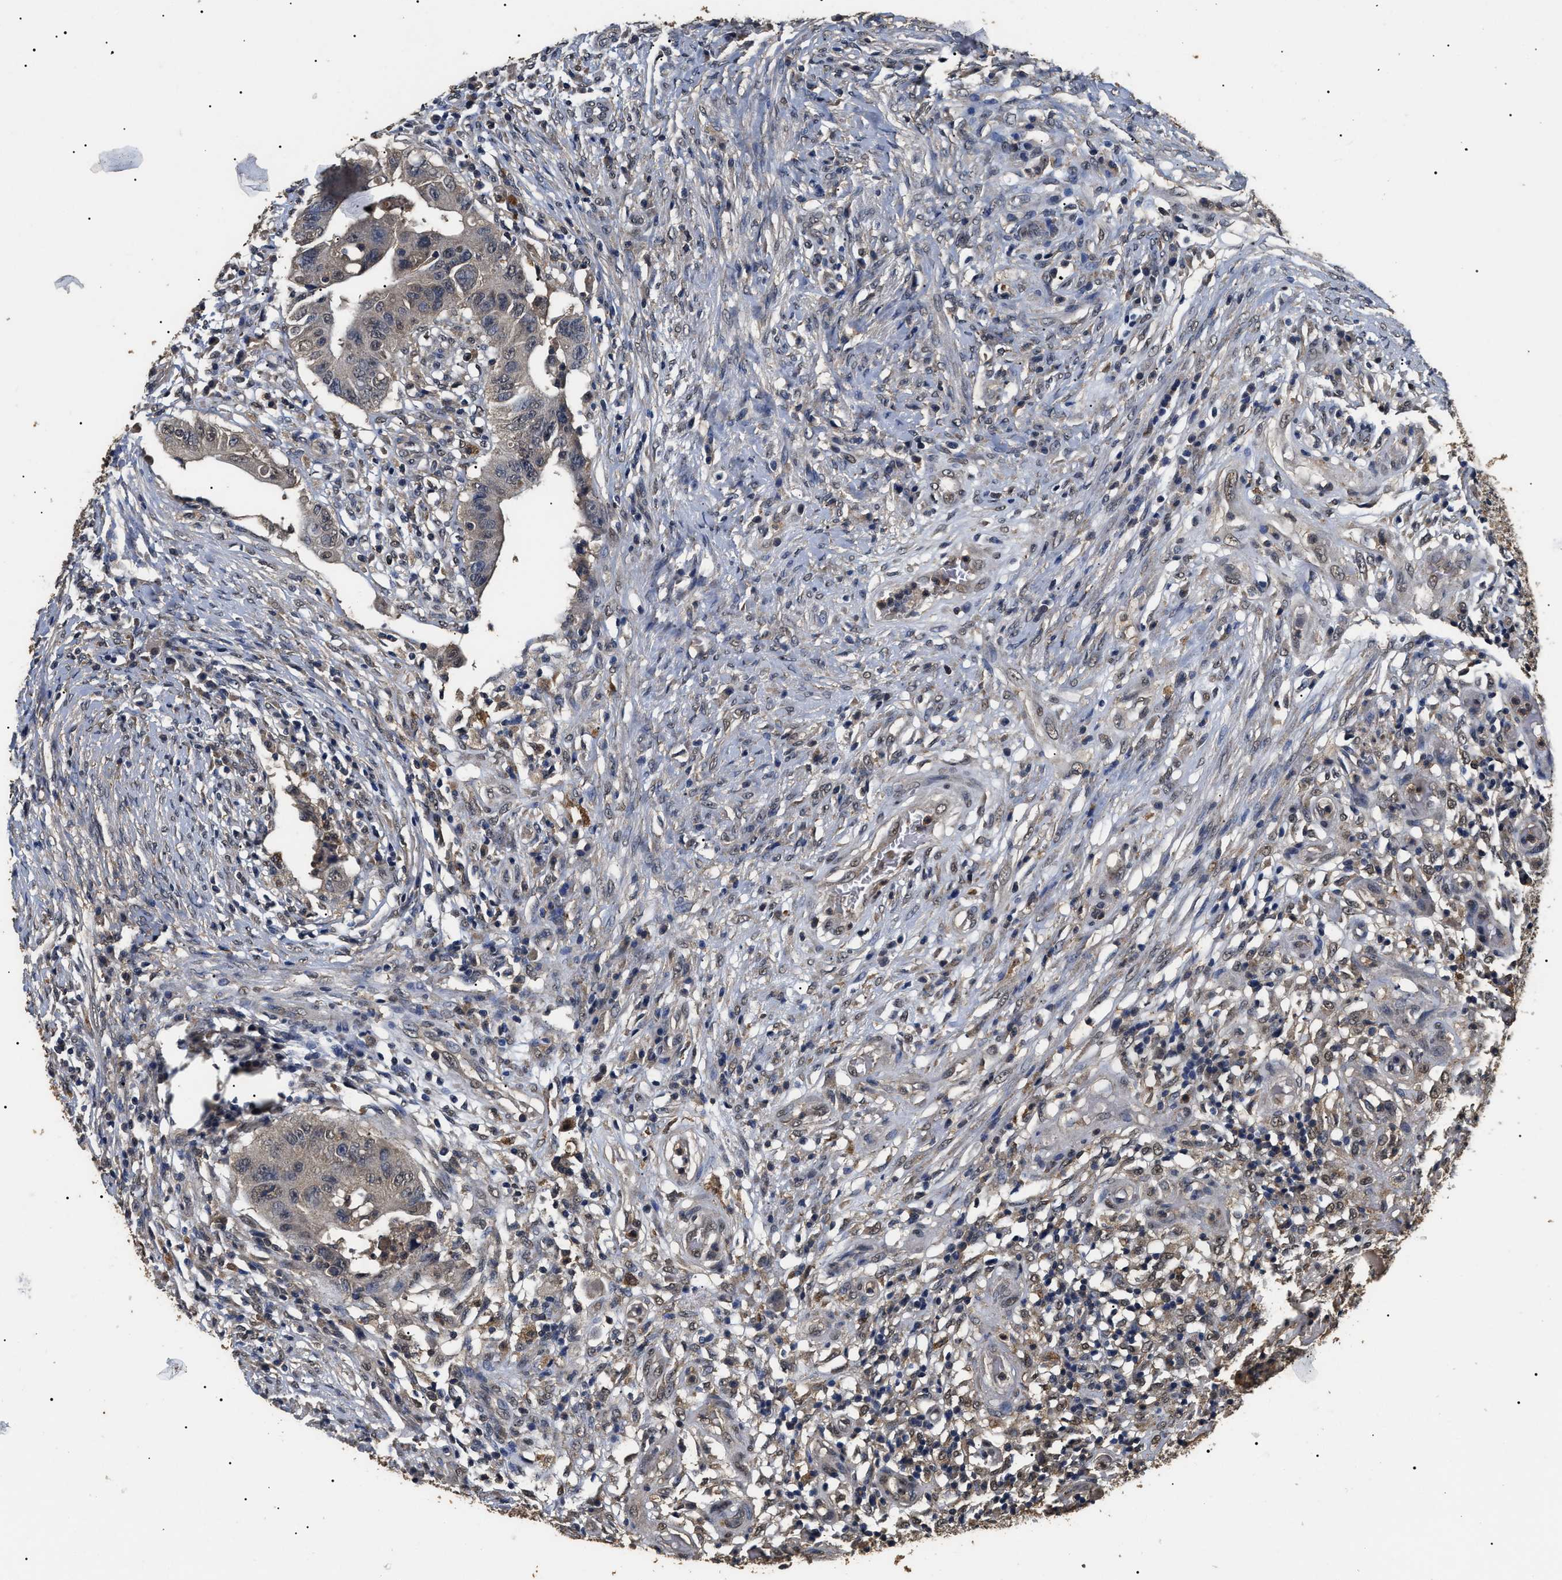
{"staining": {"intensity": "weak", "quantity": "<25%", "location": "cytoplasmic/membranous"}, "tissue": "colorectal cancer", "cell_type": "Tumor cells", "image_type": "cancer", "snomed": [{"axis": "morphology", "description": "Adenocarcinoma, NOS"}, {"axis": "topography", "description": "Rectum"}], "caption": "This micrograph is of colorectal cancer stained with IHC to label a protein in brown with the nuclei are counter-stained blue. There is no staining in tumor cells.", "gene": "PSMD8", "patient": {"sex": "female", "age": 71}}